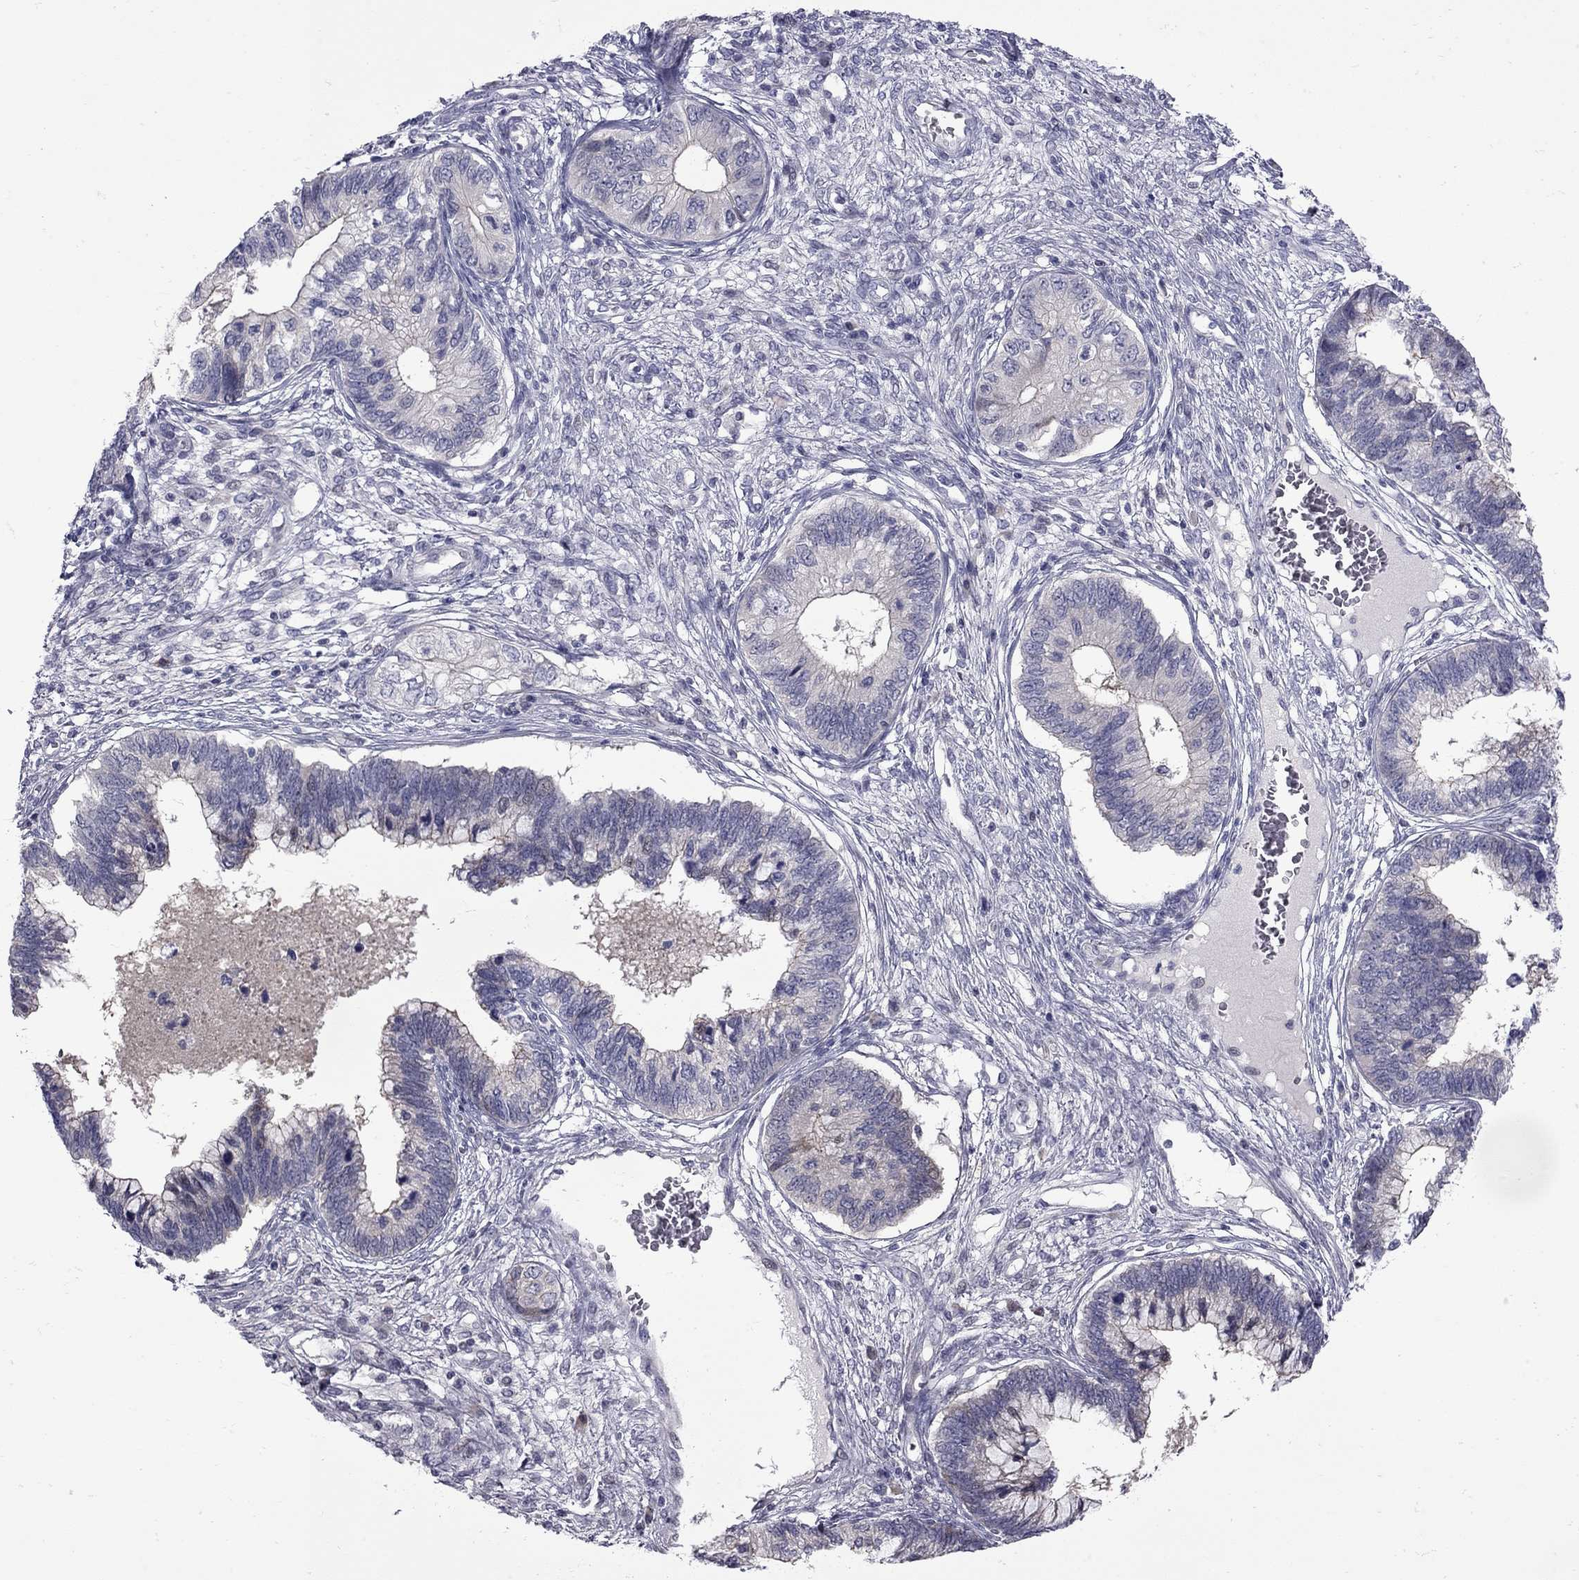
{"staining": {"intensity": "moderate", "quantity": "<25%", "location": "cytoplasmic/membranous"}, "tissue": "cervical cancer", "cell_type": "Tumor cells", "image_type": "cancer", "snomed": [{"axis": "morphology", "description": "Adenocarcinoma, NOS"}, {"axis": "topography", "description": "Cervix"}], "caption": "An immunohistochemistry image of tumor tissue is shown. Protein staining in brown highlights moderate cytoplasmic/membranous positivity in adenocarcinoma (cervical) within tumor cells.", "gene": "NRARP", "patient": {"sex": "female", "age": 44}}